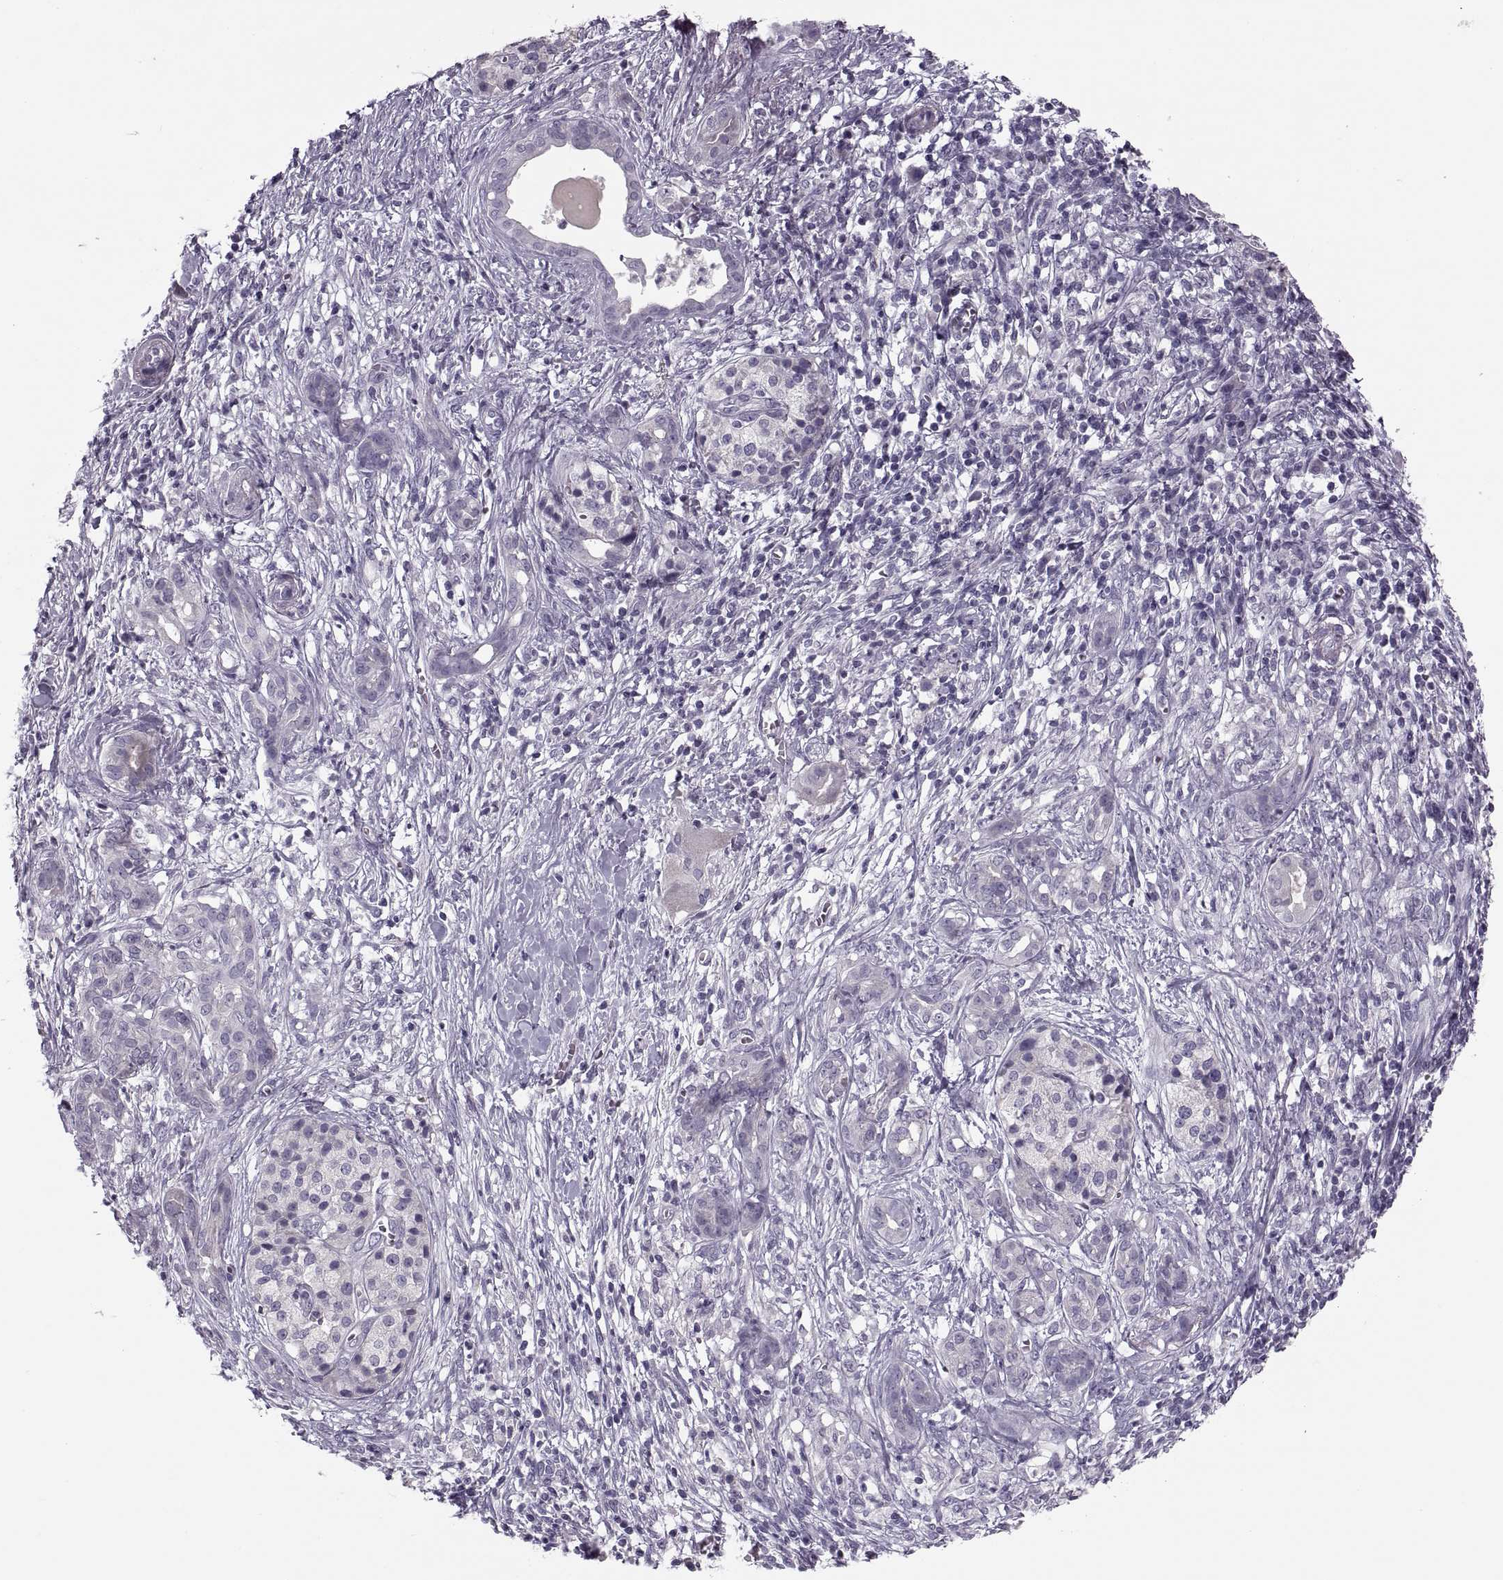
{"staining": {"intensity": "negative", "quantity": "none", "location": "none"}, "tissue": "pancreatic cancer", "cell_type": "Tumor cells", "image_type": "cancer", "snomed": [{"axis": "morphology", "description": "Adenocarcinoma, NOS"}, {"axis": "topography", "description": "Pancreas"}], "caption": "There is no significant staining in tumor cells of adenocarcinoma (pancreatic).", "gene": "PRSS54", "patient": {"sex": "male", "age": 61}}